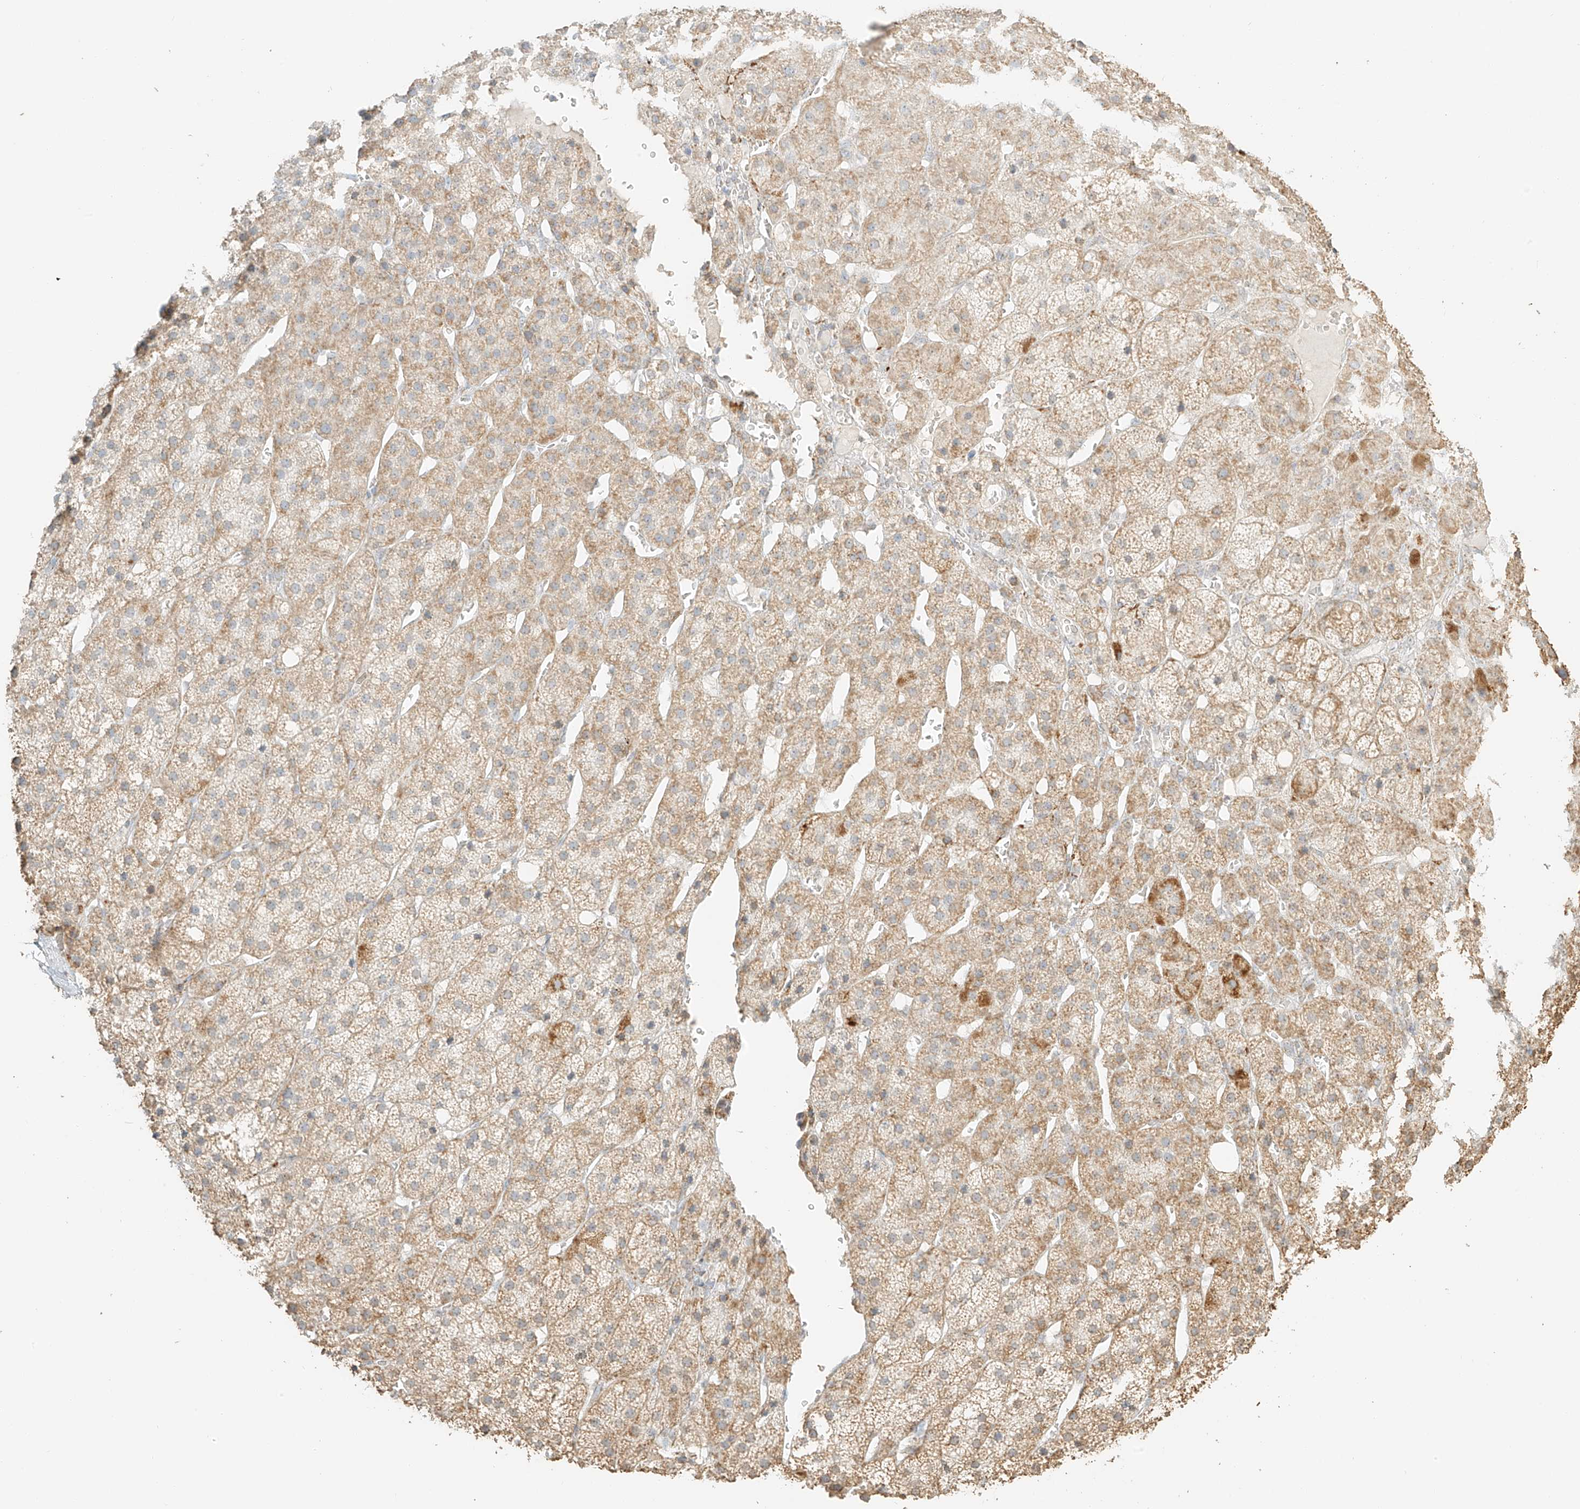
{"staining": {"intensity": "weak", "quantity": ">75%", "location": "cytoplasmic/membranous"}, "tissue": "adrenal gland", "cell_type": "Glandular cells", "image_type": "normal", "snomed": [{"axis": "morphology", "description": "Normal tissue, NOS"}, {"axis": "topography", "description": "Adrenal gland"}], "caption": "Protein expression analysis of unremarkable adrenal gland exhibits weak cytoplasmic/membranous expression in approximately >75% of glandular cells.", "gene": "MIPEP", "patient": {"sex": "female", "age": 57}}